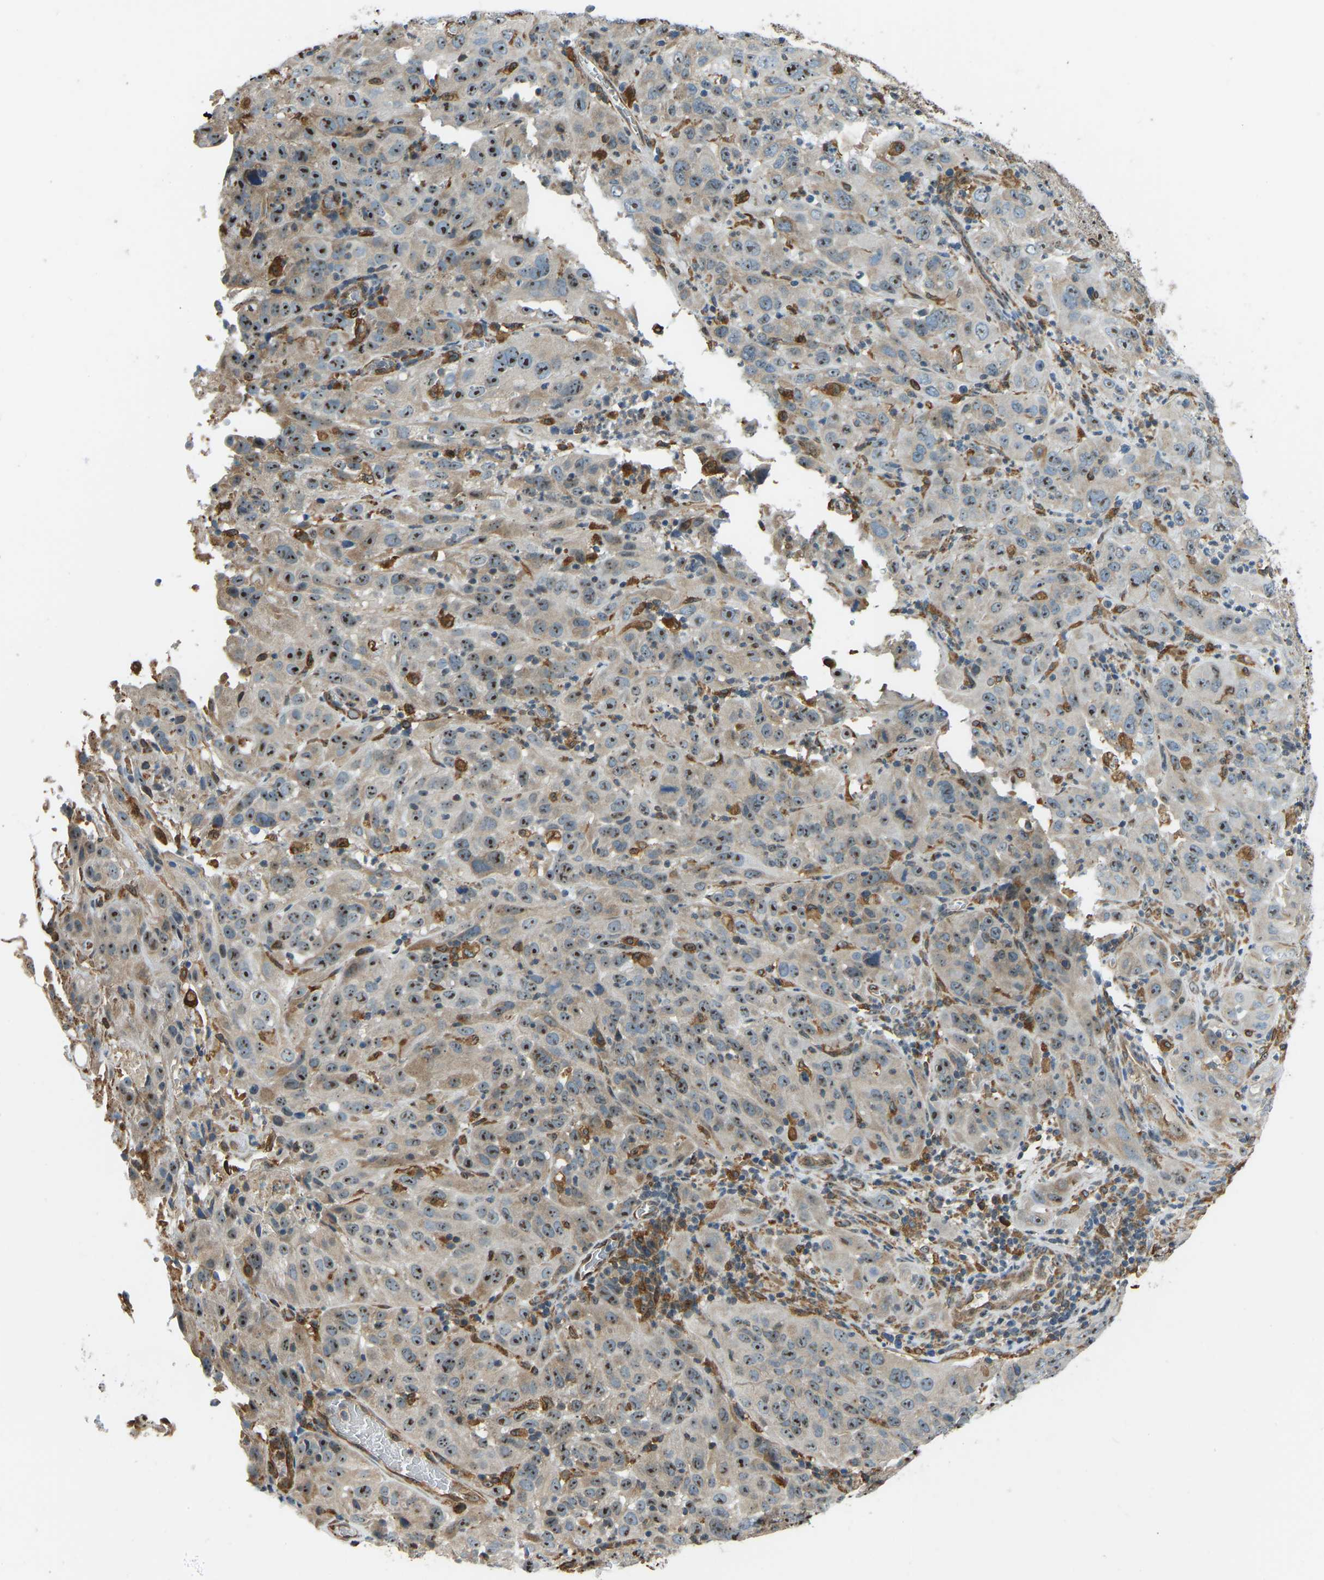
{"staining": {"intensity": "moderate", "quantity": ">75%", "location": "cytoplasmic/membranous,nuclear"}, "tissue": "cervical cancer", "cell_type": "Tumor cells", "image_type": "cancer", "snomed": [{"axis": "morphology", "description": "Squamous cell carcinoma, NOS"}, {"axis": "topography", "description": "Cervix"}], "caption": "High-magnification brightfield microscopy of cervical squamous cell carcinoma stained with DAB (3,3'-diaminobenzidine) (brown) and counterstained with hematoxylin (blue). tumor cells exhibit moderate cytoplasmic/membranous and nuclear positivity is identified in approximately>75% of cells.", "gene": "OS9", "patient": {"sex": "female", "age": 32}}